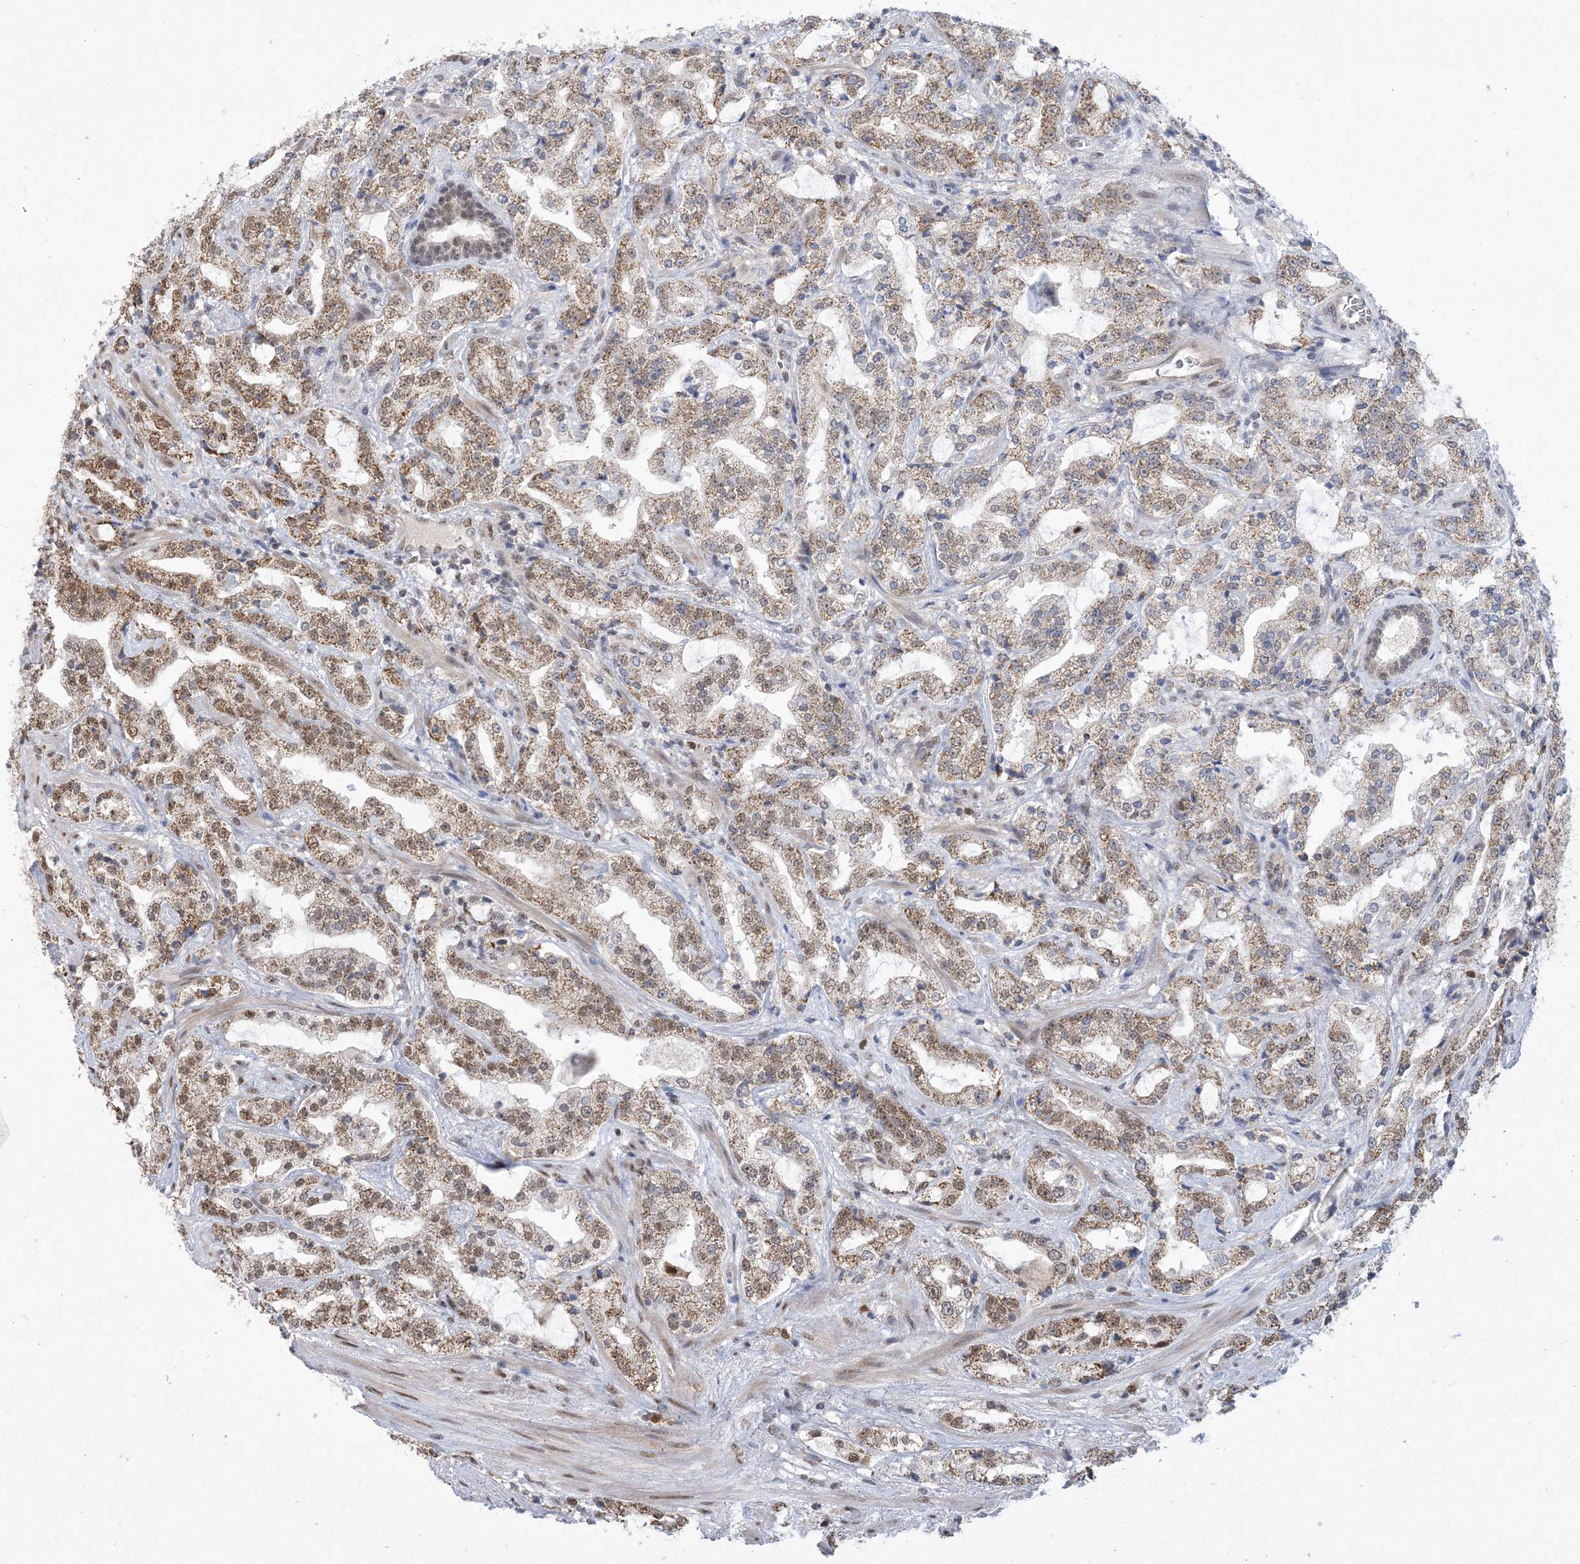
{"staining": {"intensity": "moderate", "quantity": ">75%", "location": "cytoplasmic/membranous,nuclear"}, "tissue": "prostate cancer", "cell_type": "Tumor cells", "image_type": "cancer", "snomed": [{"axis": "morphology", "description": "Adenocarcinoma, High grade"}, {"axis": "topography", "description": "Prostate"}], "caption": "High-grade adenocarcinoma (prostate) stained with IHC reveals moderate cytoplasmic/membranous and nuclear staining in approximately >75% of tumor cells.", "gene": "TRMT10C", "patient": {"sex": "male", "age": 64}}